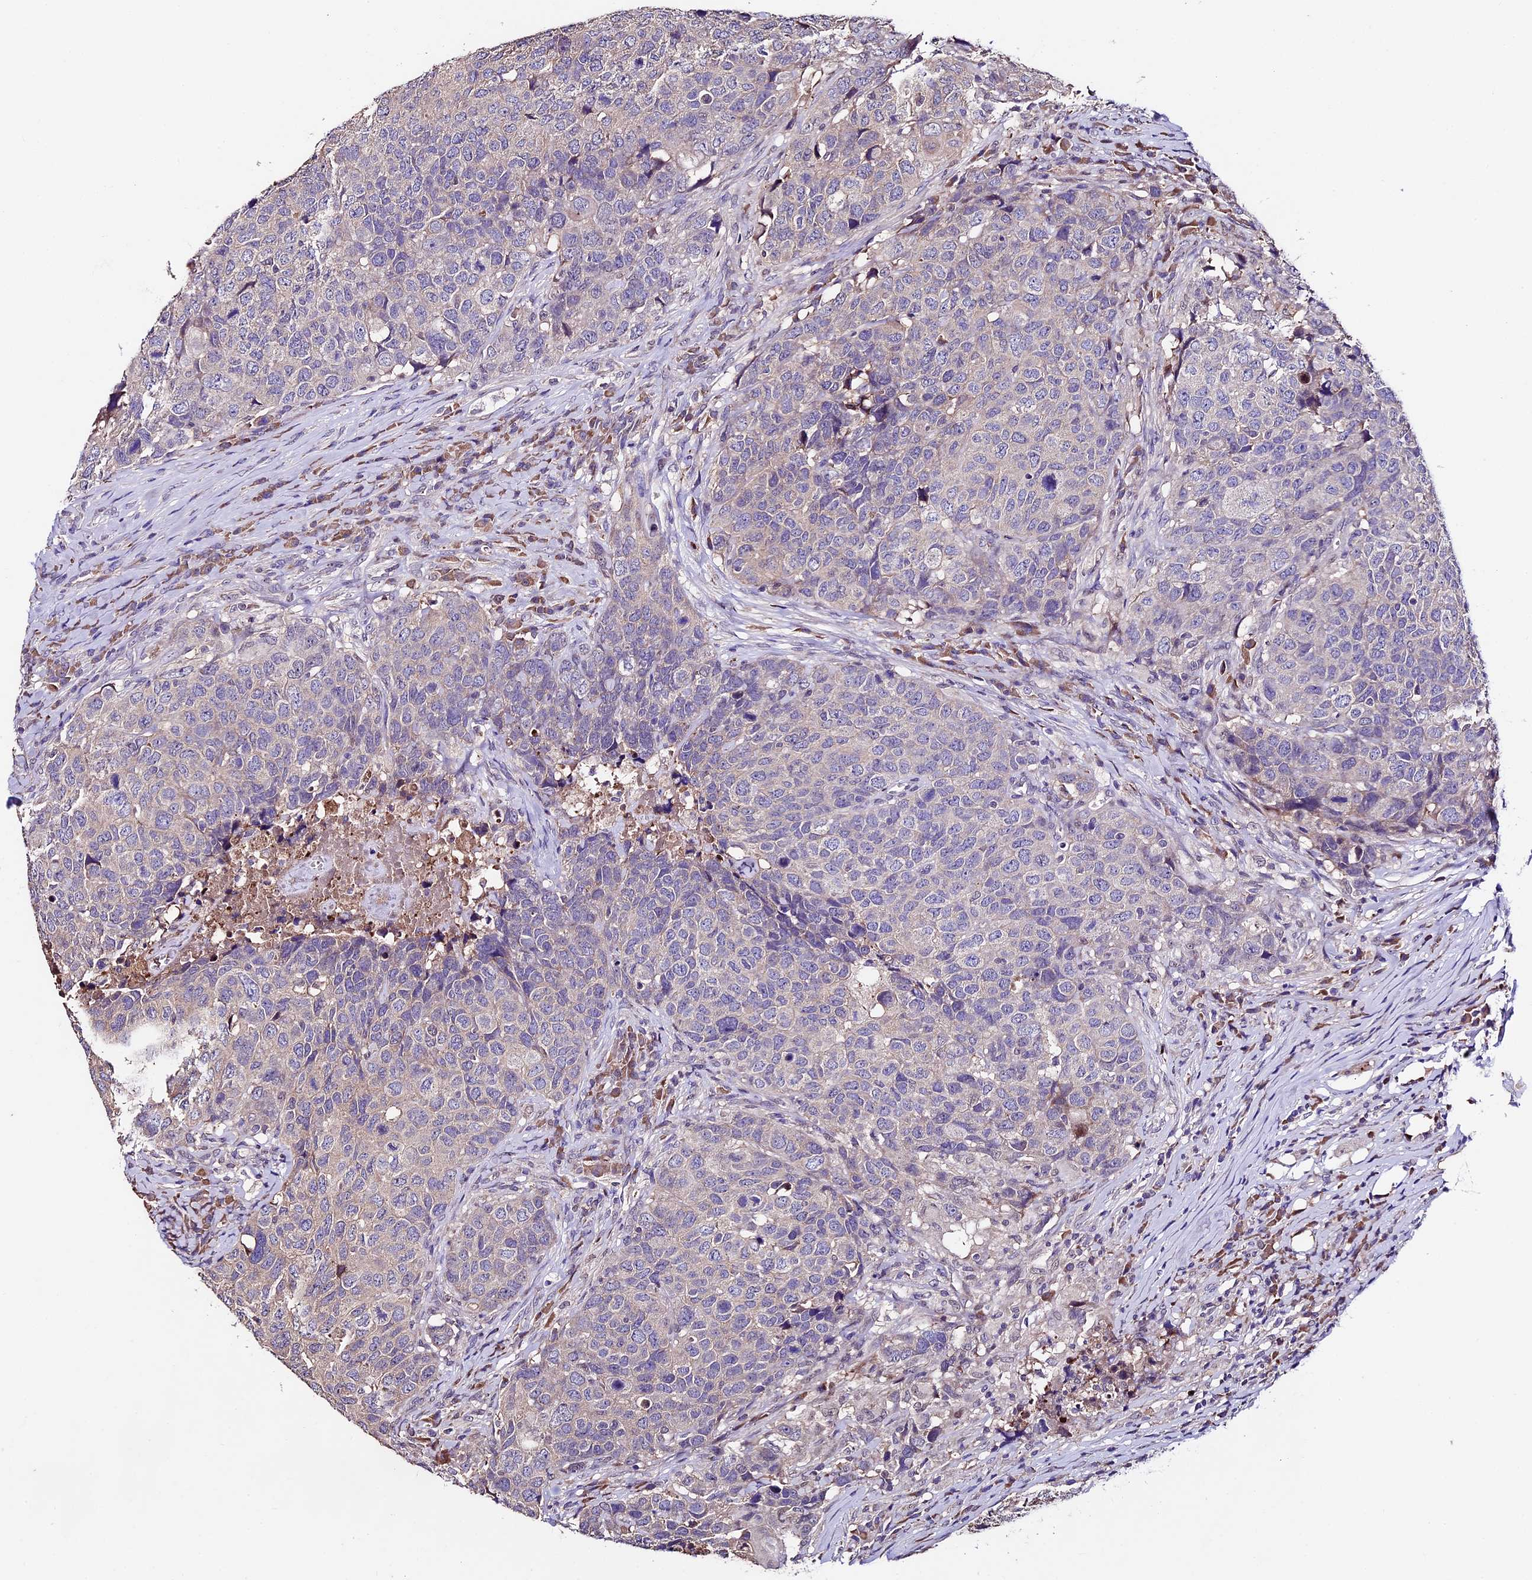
{"staining": {"intensity": "negative", "quantity": "none", "location": "none"}, "tissue": "head and neck cancer", "cell_type": "Tumor cells", "image_type": "cancer", "snomed": [{"axis": "morphology", "description": "Squamous cell carcinoma, NOS"}, {"axis": "topography", "description": "Head-Neck"}], "caption": "High power microscopy micrograph of an immunohistochemistry photomicrograph of head and neck cancer (squamous cell carcinoma), revealing no significant positivity in tumor cells. Nuclei are stained in blue.", "gene": "SBNO2", "patient": {"sex": "male", "age": 66}}